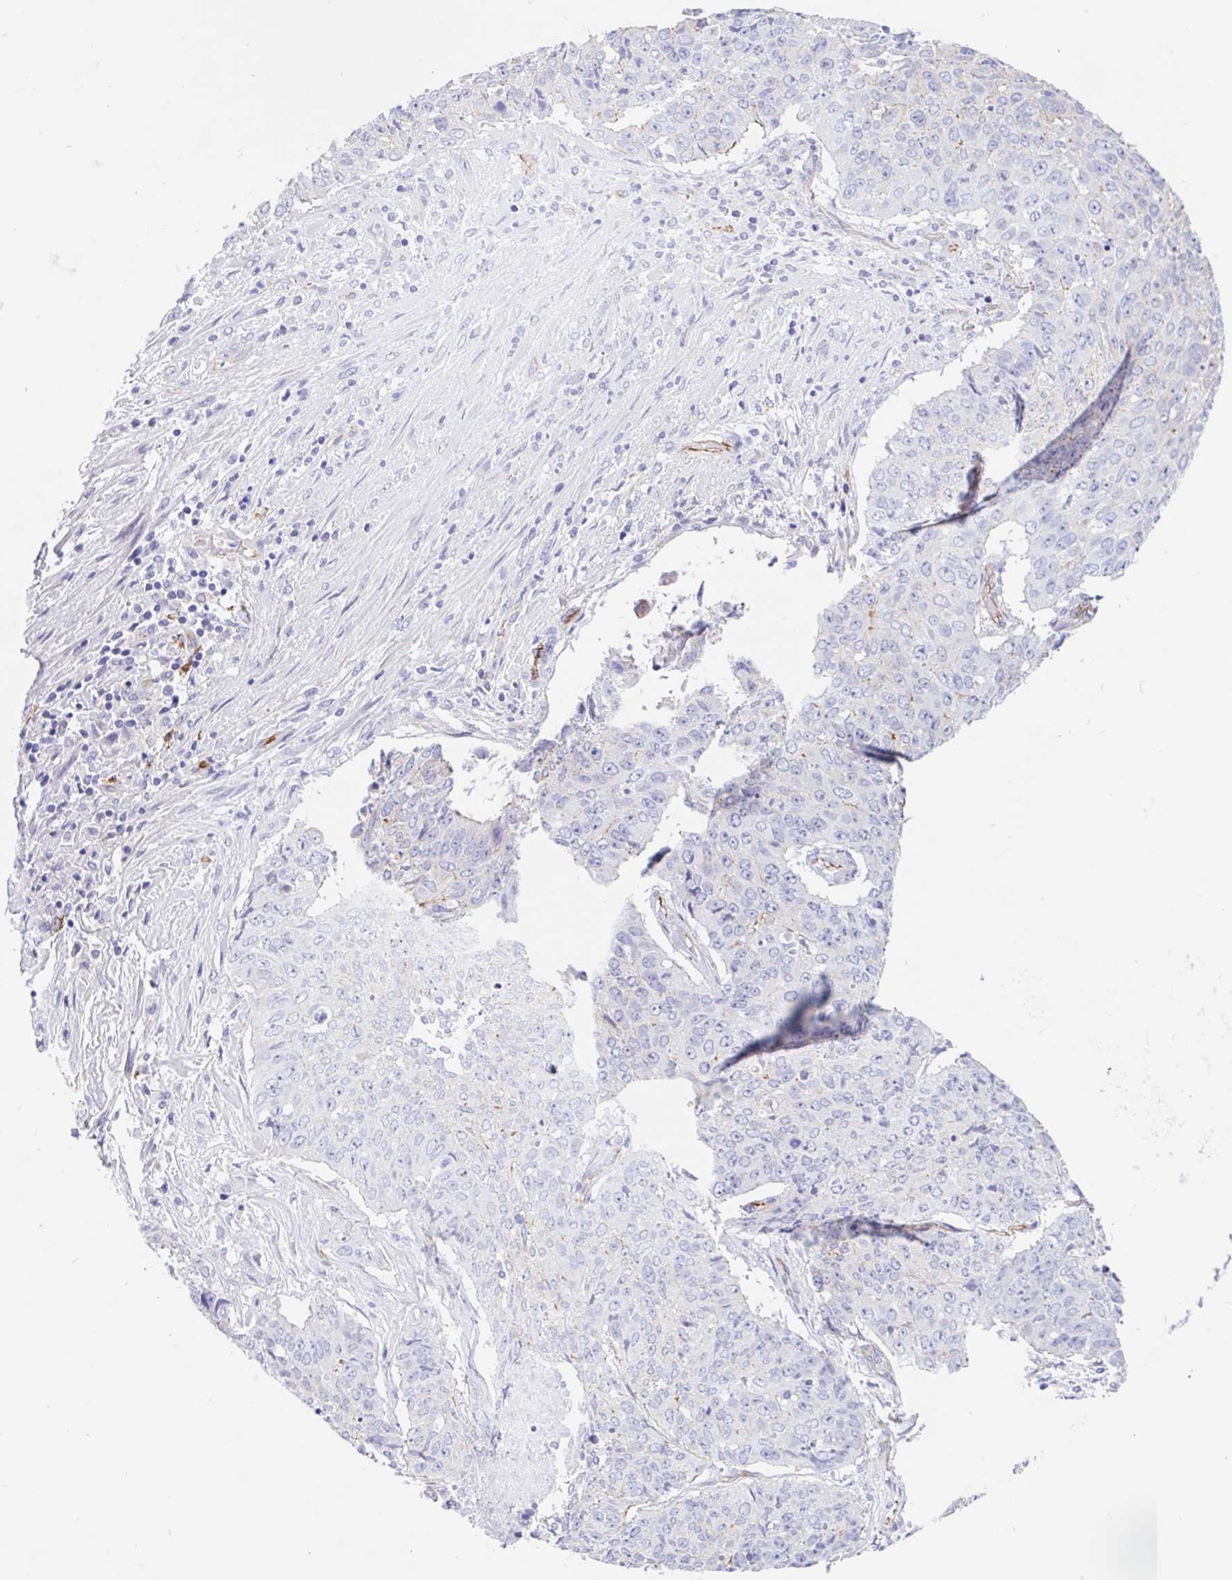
{"staining": {"intensity": "negative", "quantity": "none", "location": "none"}, "tissue": "lung cancer", "cell_type": "Tumor cells", "image_type": "cancer", "snomed": [{"axis": "morphology", "description": "Normal tissue, NOS"}, {"axis": "morphology", "description": "Squamous cell carcinoma, NOS"}, {"axis": "topography", "description": "Bronchus"}, {"axis": "topography", "description": "Lung"}], "caption": "Squamous cell carcinoma (lung) was stained to show a protein in brown. There is no significant expression in tumor cells.", "gene": "LIMCH1", "patient": {"sex": "male", "age": 64}}